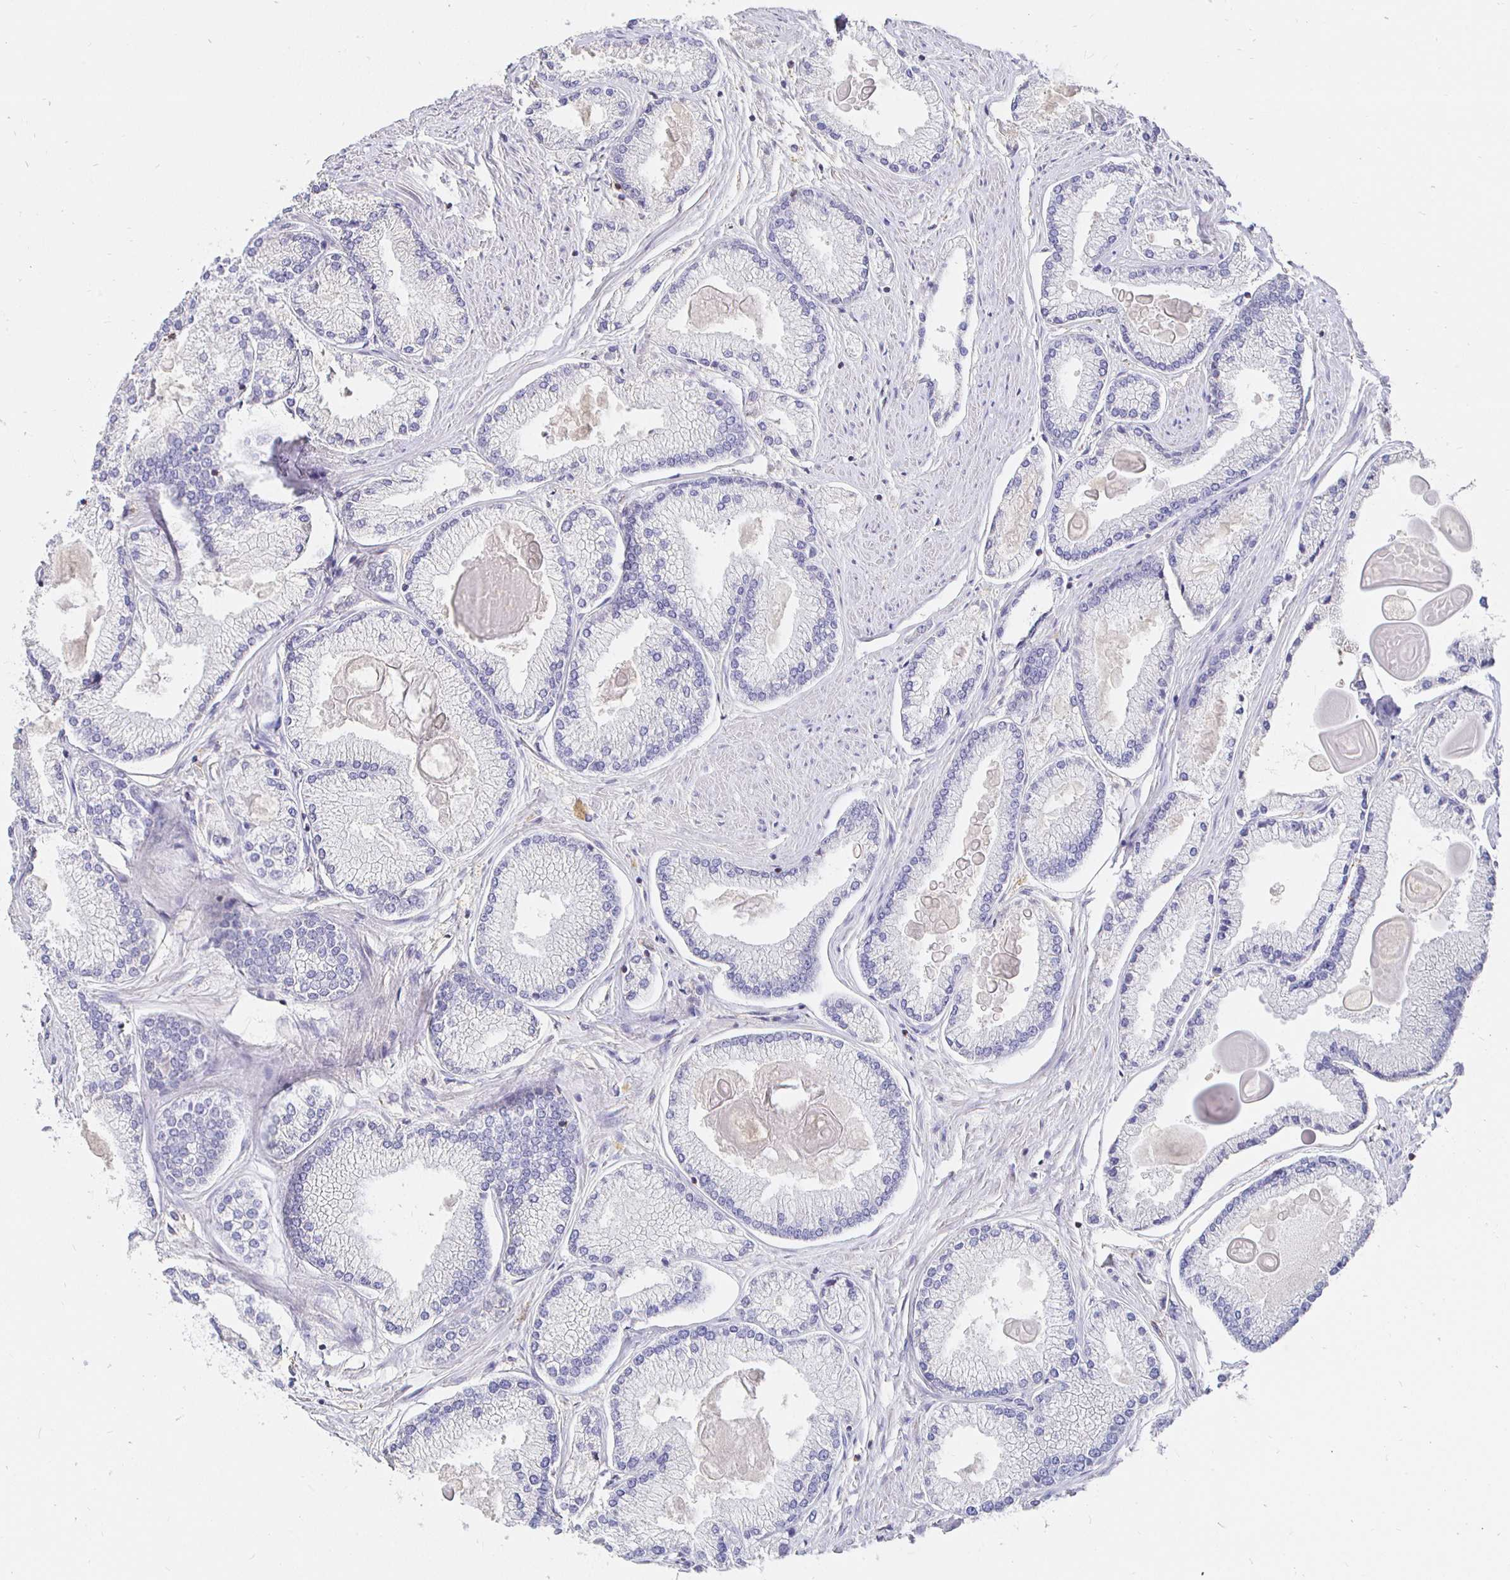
{"staining": {"intensity": "negative", "quantity": "none", "location": "none"}, "tissue": "prostate cancer", "cell_type": "Tumor cells", "image_type": "cancer", "snomed": [{"axis": "morphology", "description": "Adenocarcinoma, High grade"}, {"axis": "topography", "description": "Prostate"}], "caption": "IHC photomicrograph of neoplastic tissue: prostate adenocarcinoma (high-grade) stained with DAB (3,3'-diaminobenzidine) displays no significant protein expression in tumor cells.", "gene": "CXCR3", "patient": {"sex": "male", "age": 68}}